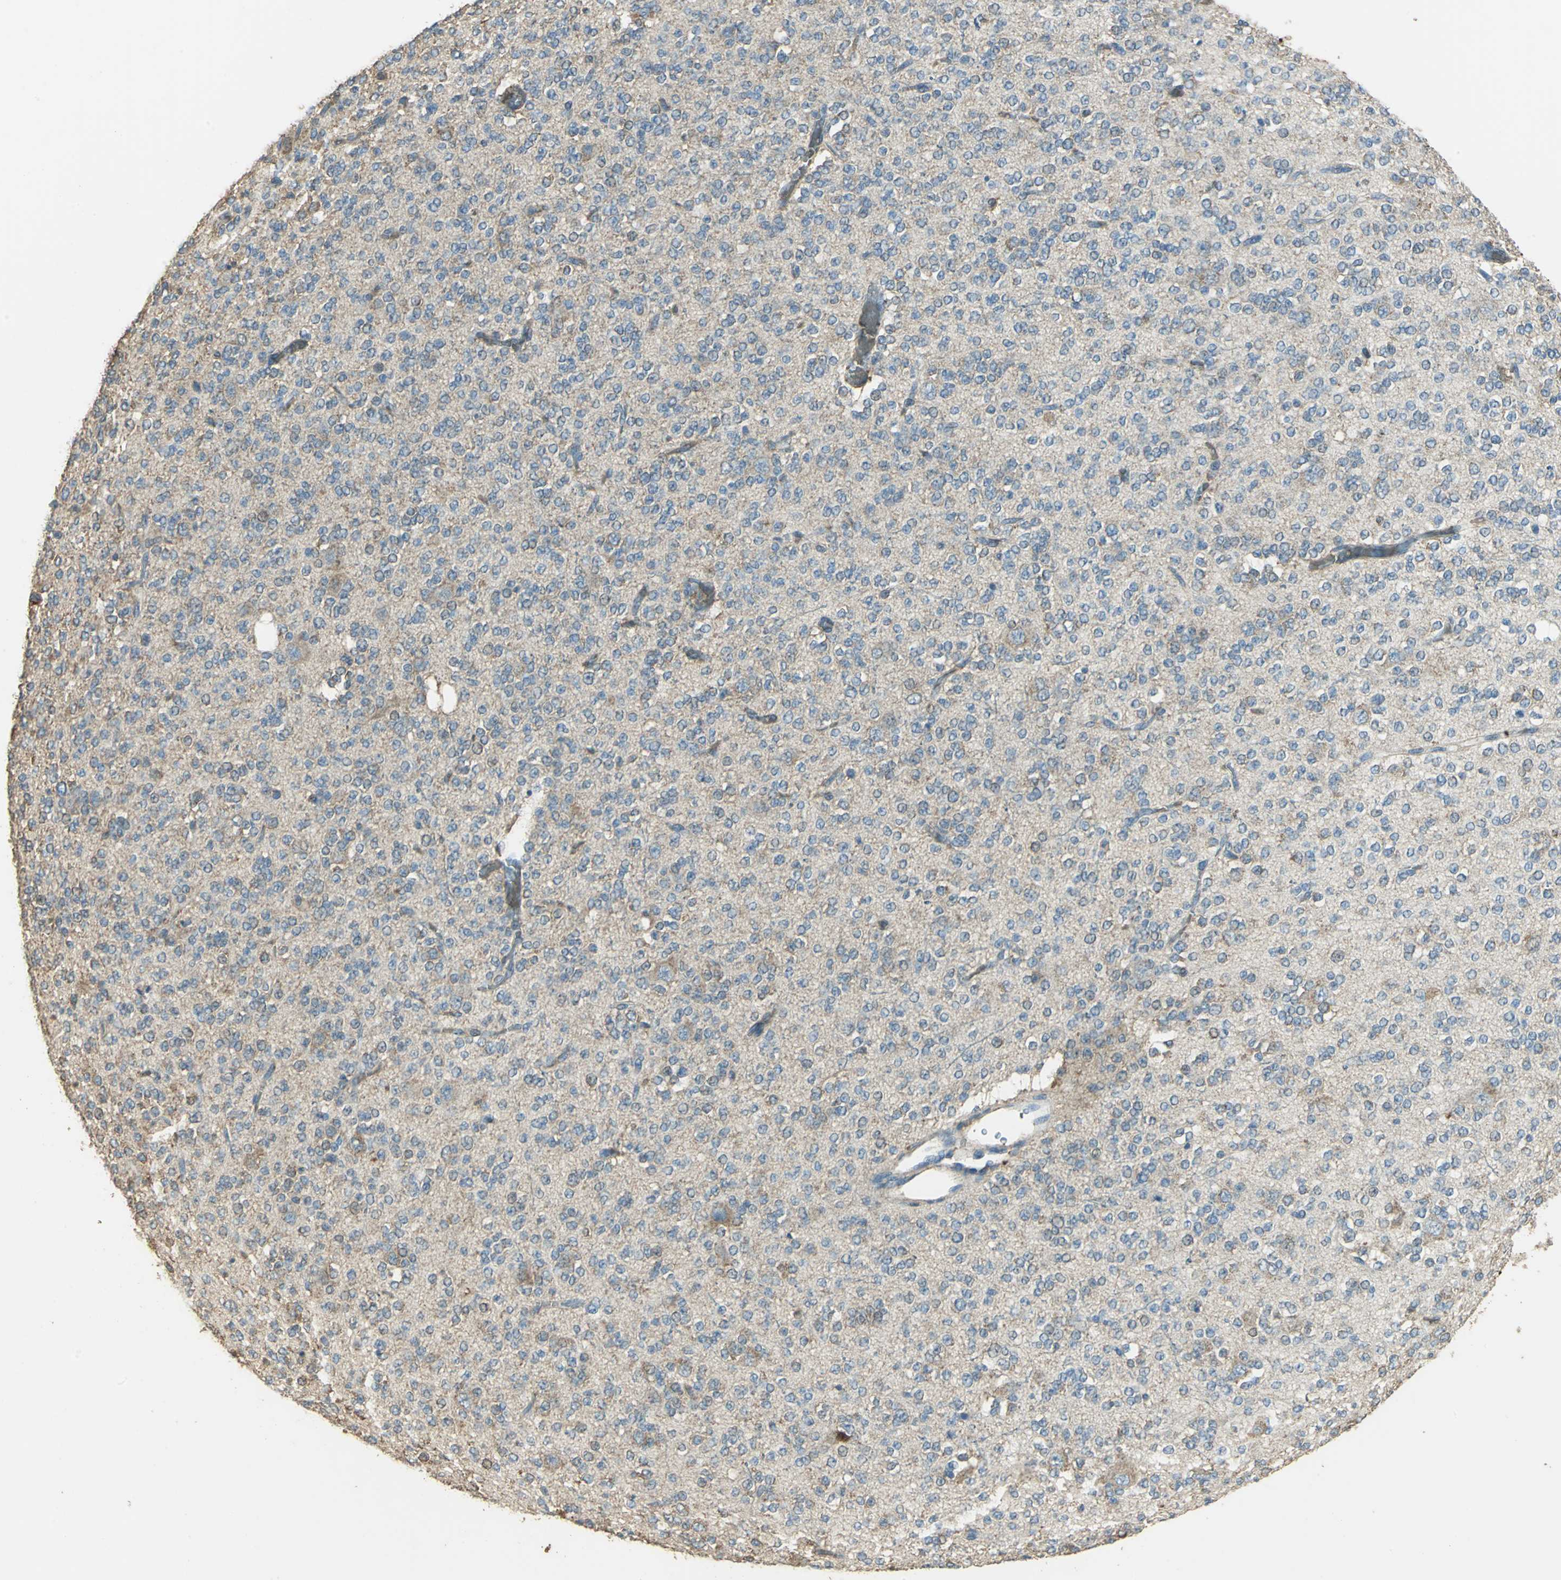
{"staining": {"intensity": "weak", "quantity": ">75%", "location": "cytoplasmic/membranous"}, "tissue": "glioma", "cell_type": "Tumor cells", "image_type": "cancer", "snomed": [{"axis": "morphology", "description": "Glioma, malignant, Low grade"}, {"axis": "topography", "description": "Brain"}], "caption": "A brown stain shows weak cytoplasmic/membranous staining of a protein in low-grade glioma (malignant) tumor cells.", "gene": "TRAPPC2", "patient": {"sex": "male", "age": 38}}